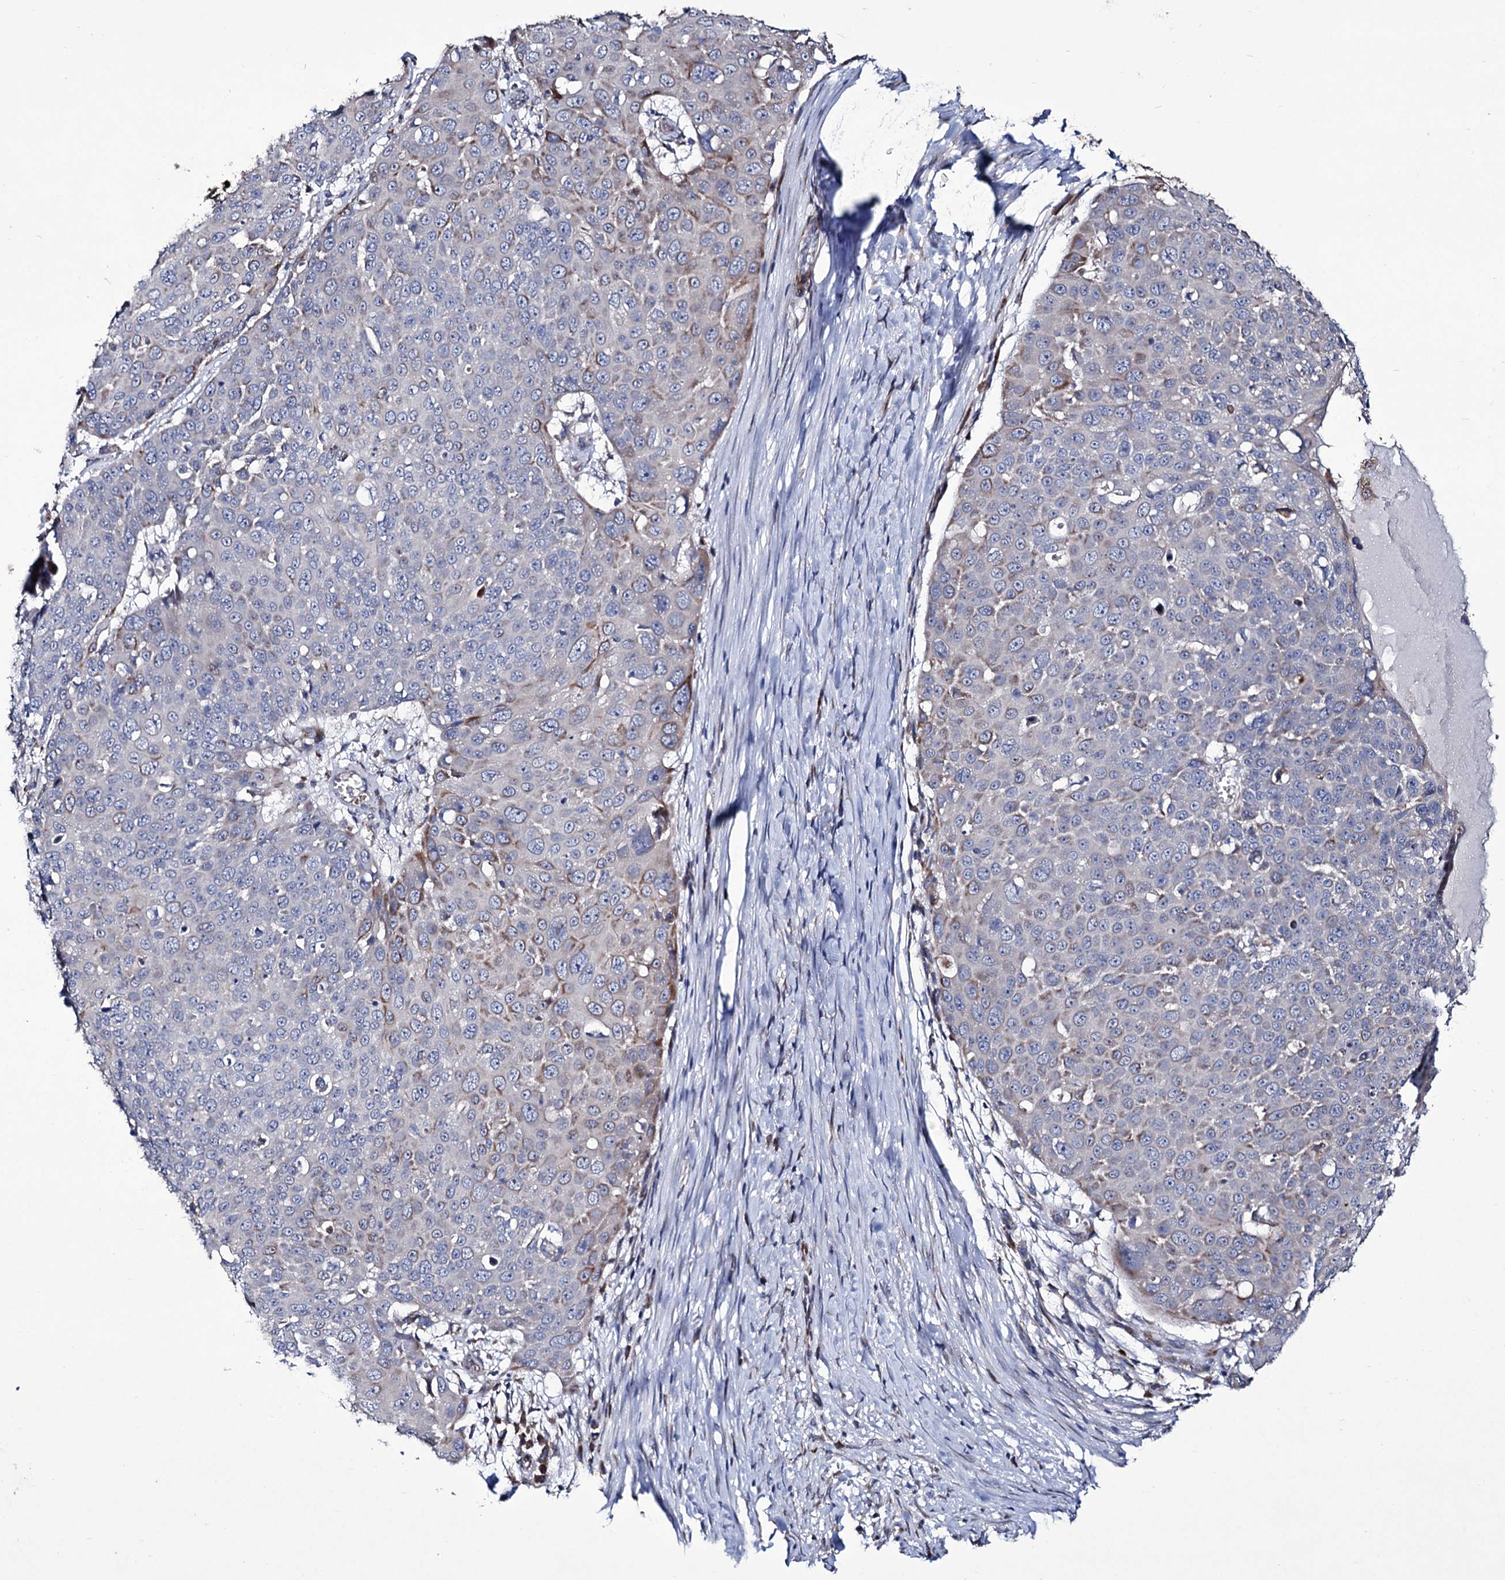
{"staining": {"intensity": "weak", "quantity": "<25%", "location": "cytoplasmic/membranous"}, "tissue": "skin cancer", "cell_type": "Tumor cells", "image_type": "cancer", "snomed": [{"axis": "morphology", "description": "Squamous cell carcinoma, NOS"}, {"axis": "topography", "description": "Skin"}], "caption": "Tumor cells show no significant staining in skin cancer (squamous cell carcinoma).", "gene": "TUBGCP5", "patient": {"sex": "male", "age": 71}}